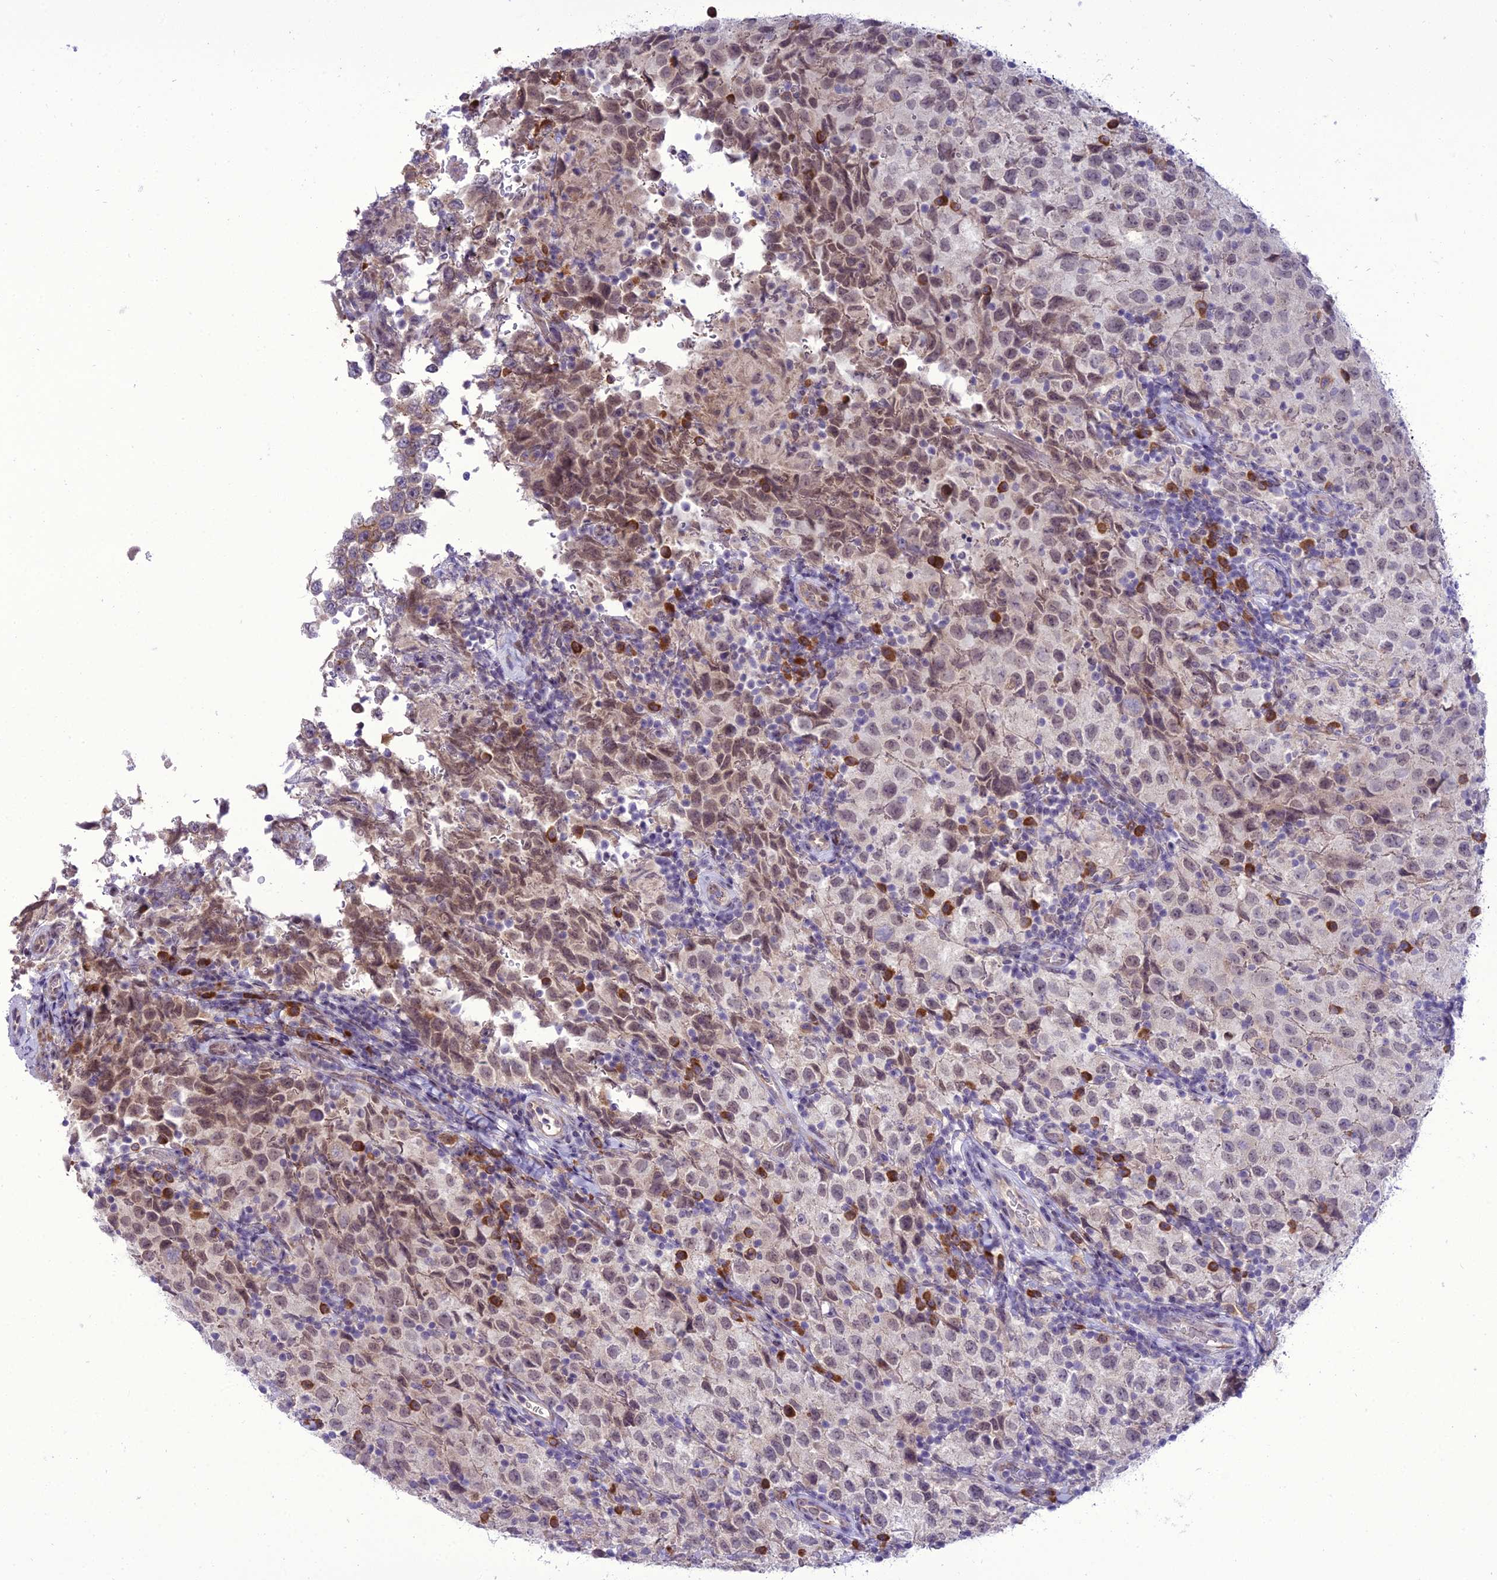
{"staining": {"intensity": "weak", "quantity": "<25%", "location": "nuclear"}, "tissue": "testis cancer", "cell_type": "Tumor cells", "image_type": "cancer", "snomed": [{"axis": "morphology", "description": "Seminoma, NOS"}, {"axis": "morphology", "description": "Carcinoma, Embryonal, NOS"}, {"axis": "topography", "description": "Testis"}], "caption": "Tumor cells show no significant protein positivity in testis cancer (seminoma).", "gene": "NEURL2", "patient": {"sex": "male", "age": 41}}